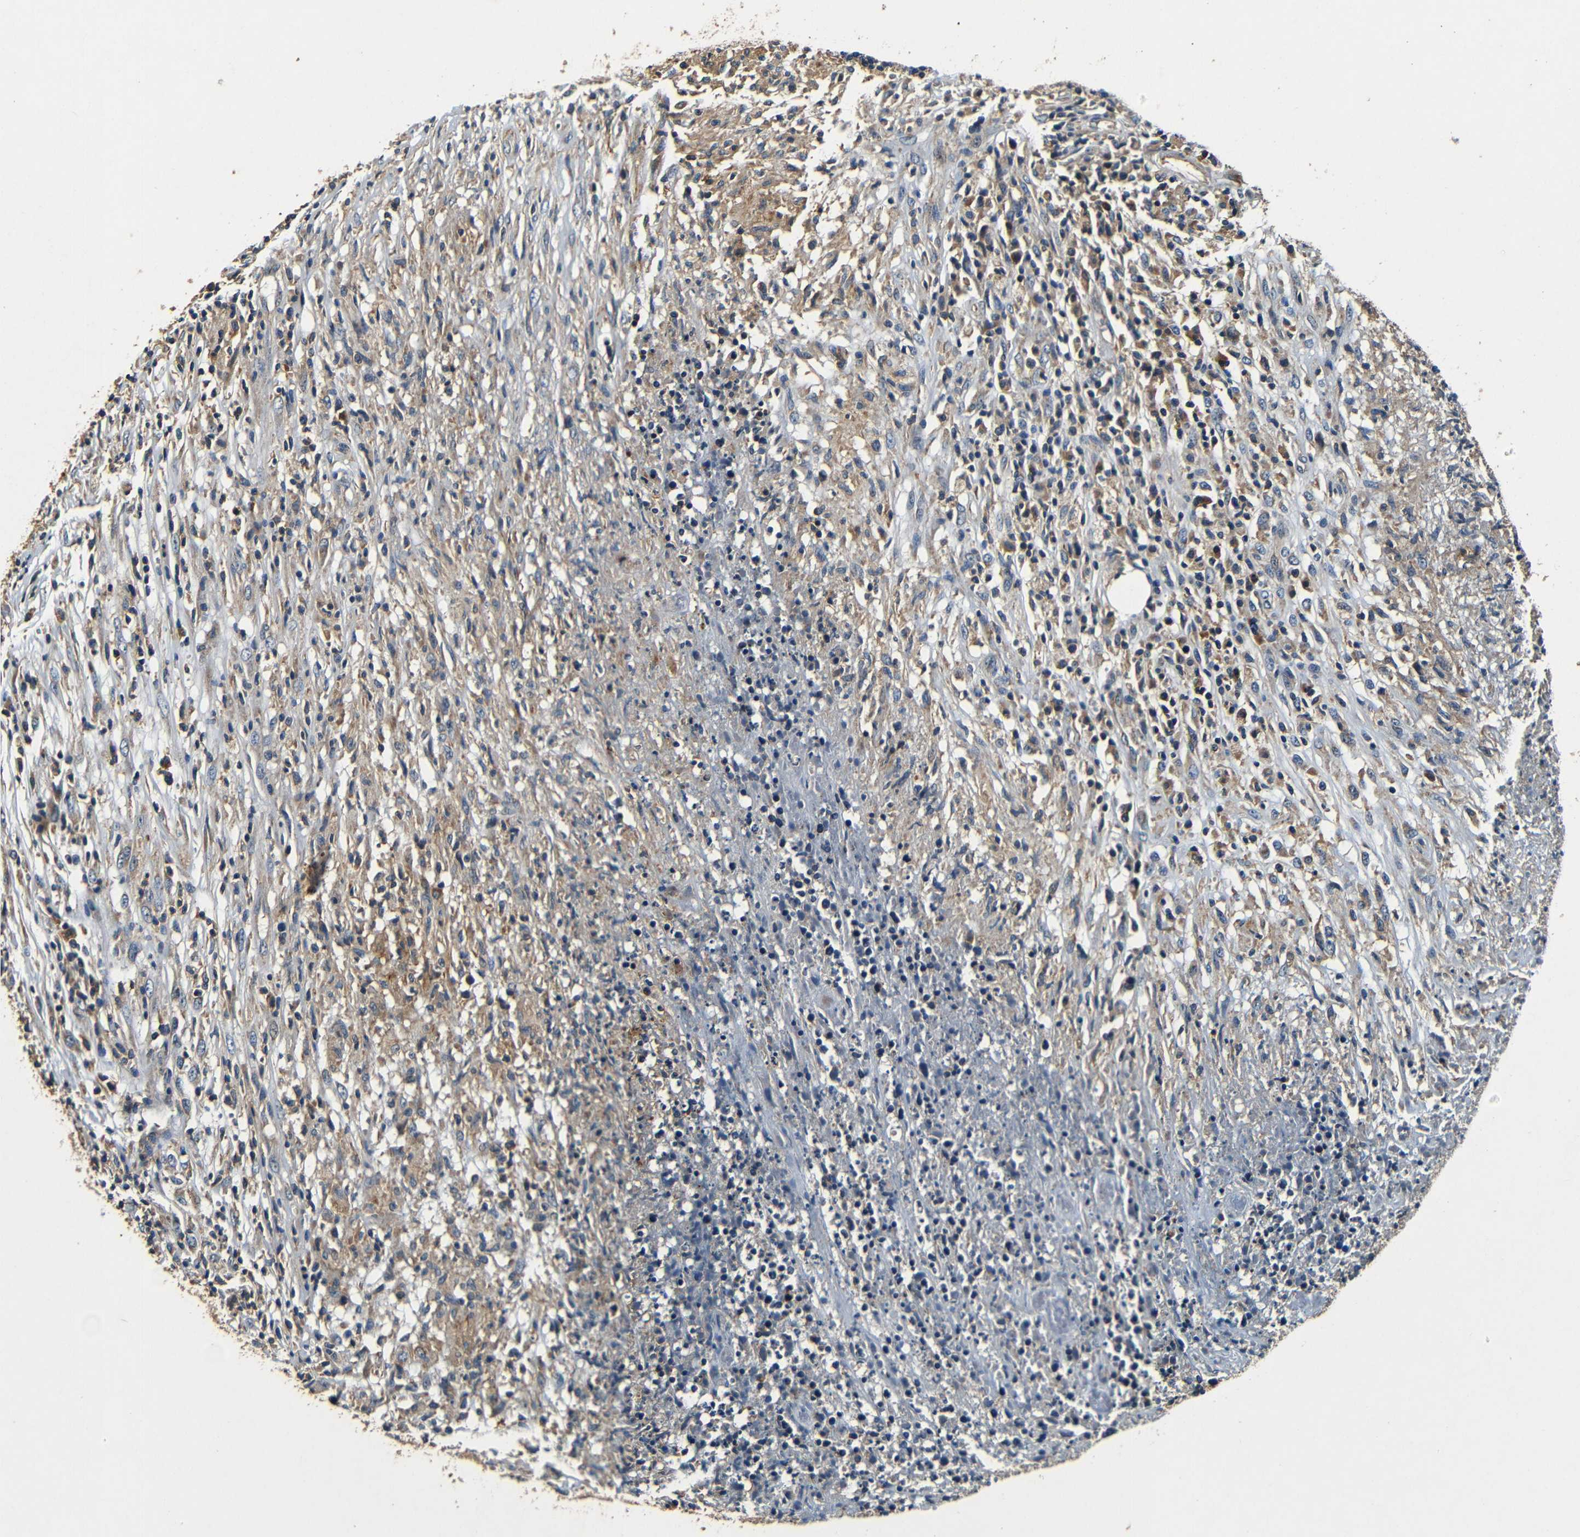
{"staining": {"intensity": "moderate", "quantity": ">75%", "location": "cytoplasmic/membranous"}, "tissue": "lymphoma", "cell_type": "Tumor cells", "image_type": "cancer", "snomed": [{"axis": "morphology", "description": "Malignant lymphoma, non-Hodgkin's type, High grade"}, {"axis": "topography", "description": "Lymph node"}], "caption": "Moderate cytoplasmic/membranous staining is seen in about >75% of tumor cells in lymphoma.", "gene": "MTX1", "patient": {"sex": "female", "age": 84}}